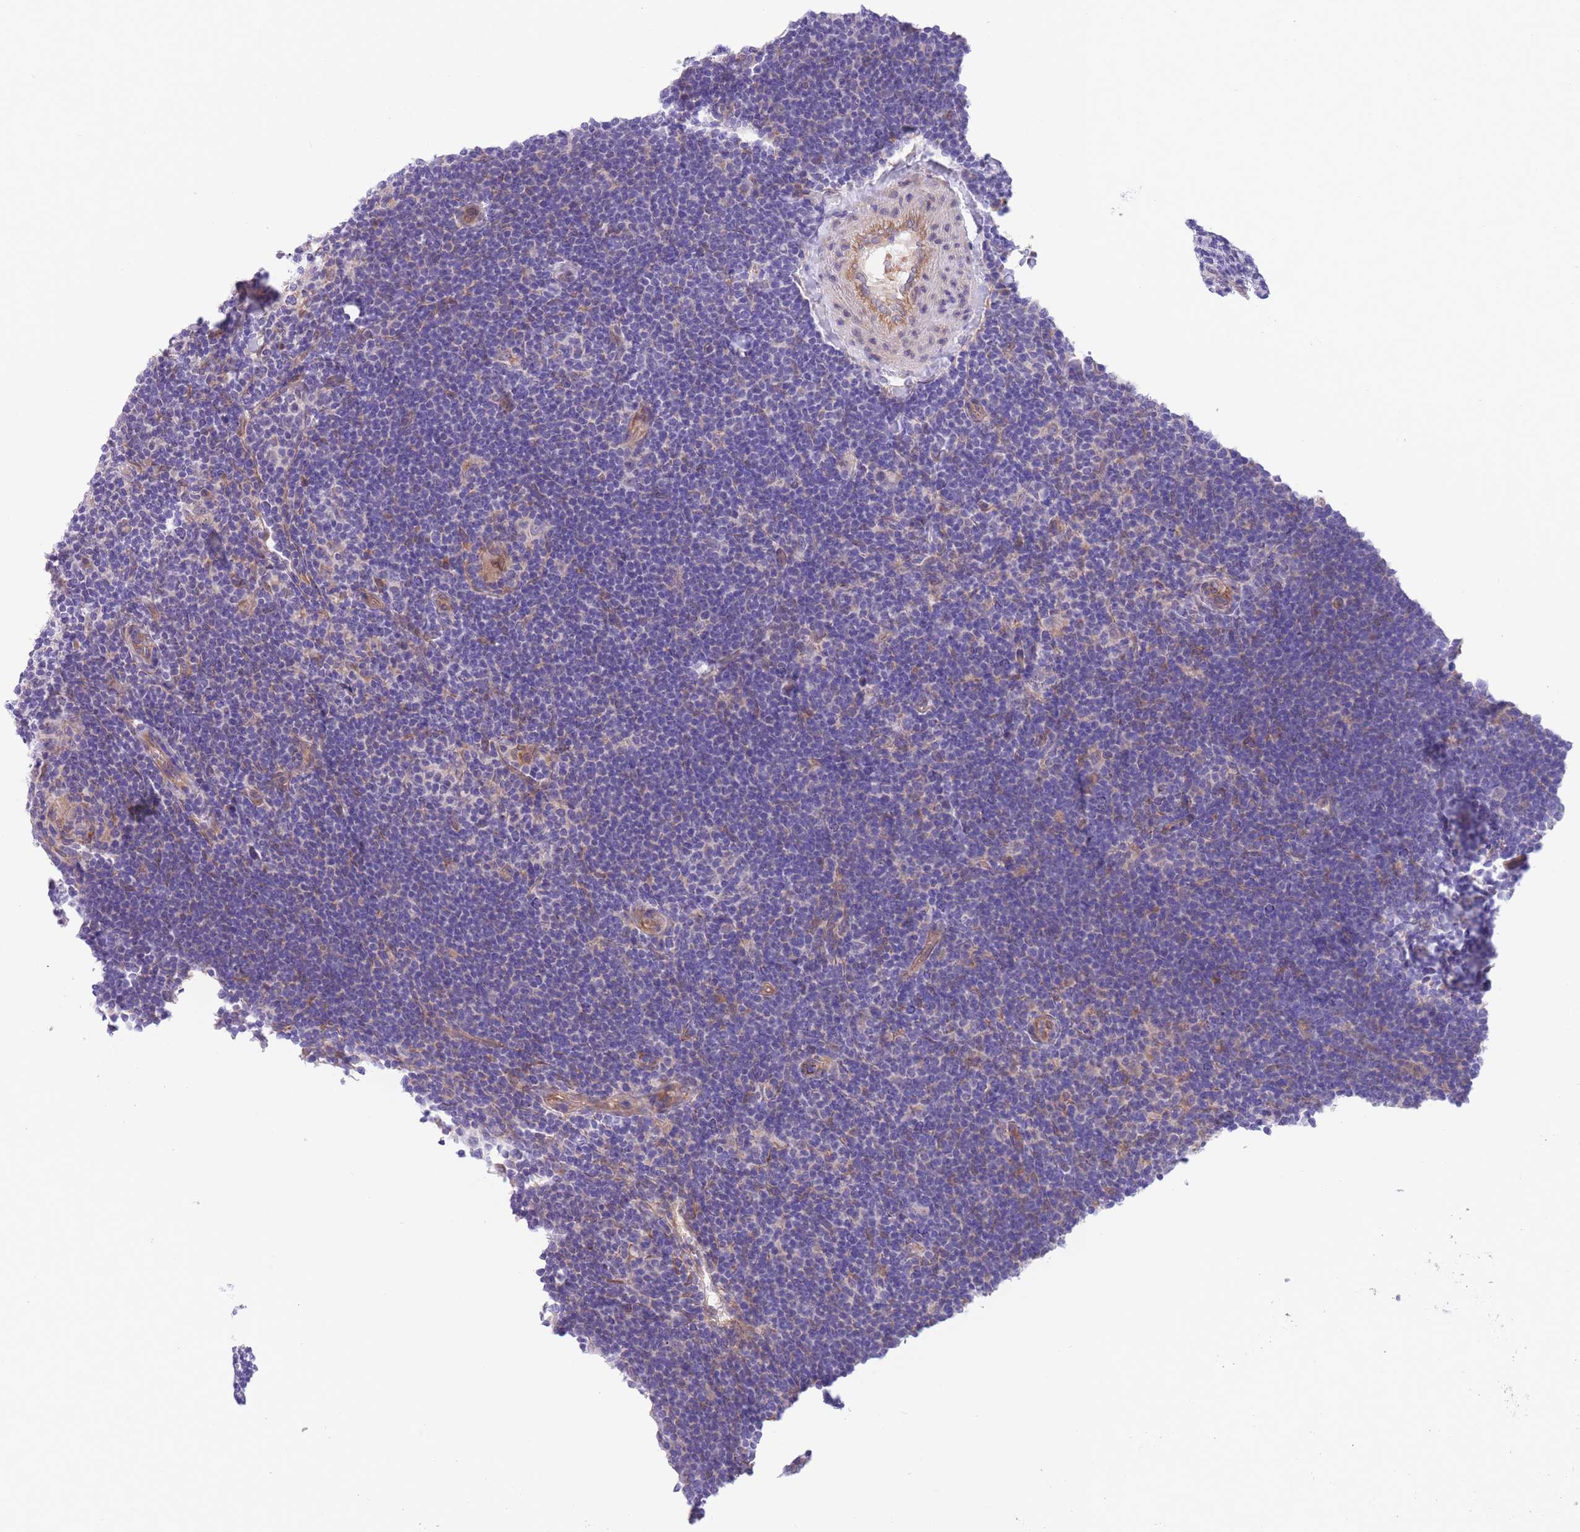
{"staining": {"intensity": "negative", "quantity": "none", "location": "none"}, "tissue": "lymphoma", "cell_type": "Tumor cells", "image_type": "cancer", "snomed": [{"axis": "morphology", "description": "Hodgkin's disease, NOS"}, {"axis": "topography", "description": "Lymph node"}], "caption": "Immunohistochemical staining of human Hodgkin's disease displays no significant positivity in tumor cells.", "gene": "WWOX", "patient": {"sex": "female", "age": 57}}